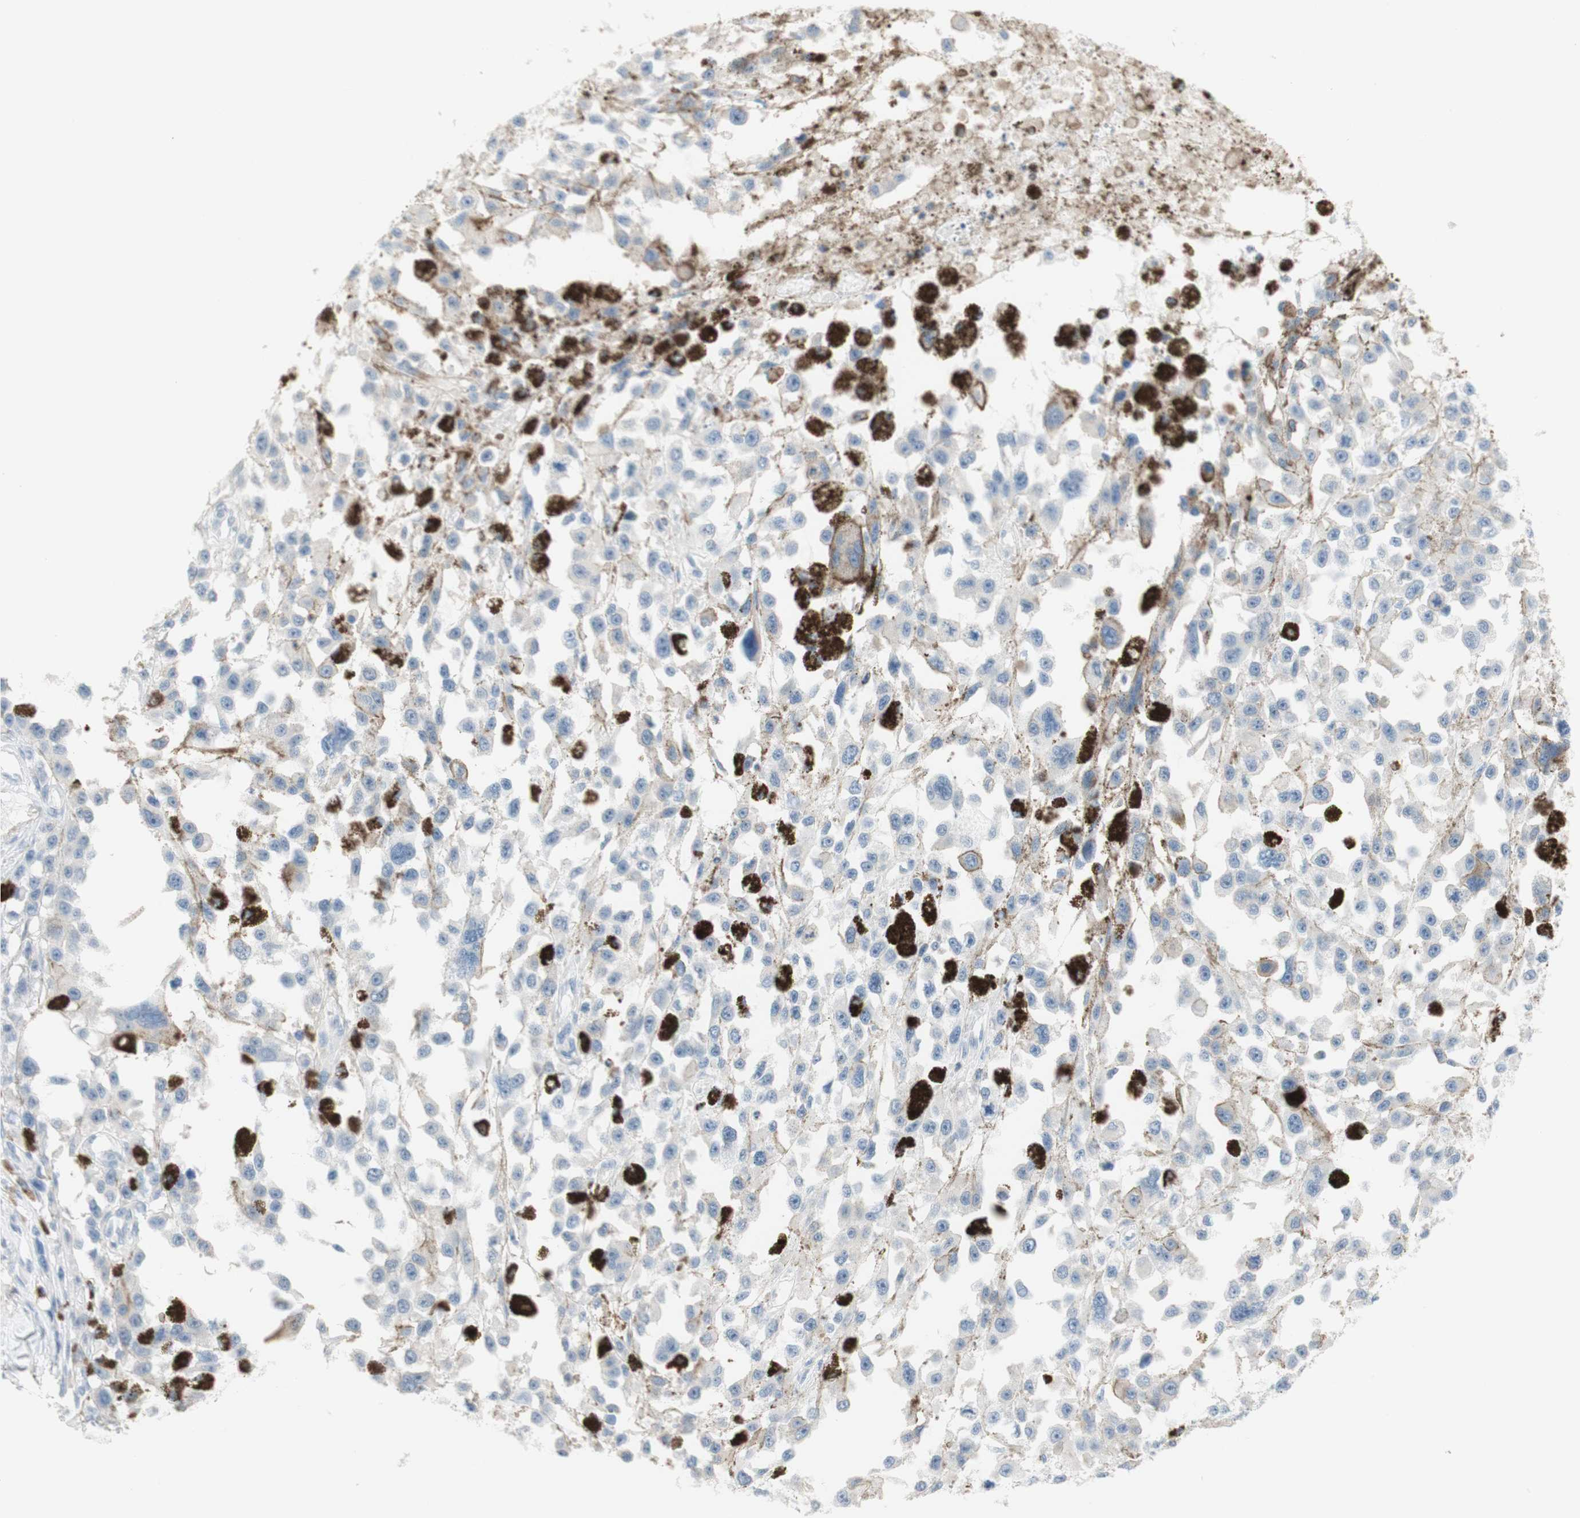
{"staining": {"intensity": "negative", "quantity": "none", "location": "none"}, "tissue": "melanoma", "cell_type": "Tumor cells", "image_type": "cancer", "snomed": [{"axis": "morphology", "description": "Malignant melanoma, Metastatic site"}, {"axis": "topography", "description": "Lymph node"}], "caption": "This is an IHC image of melanoma. There is no positivity in tumor cells.", "gene": "SPINK6", "patient": {"sex": "male", "age": 59}}